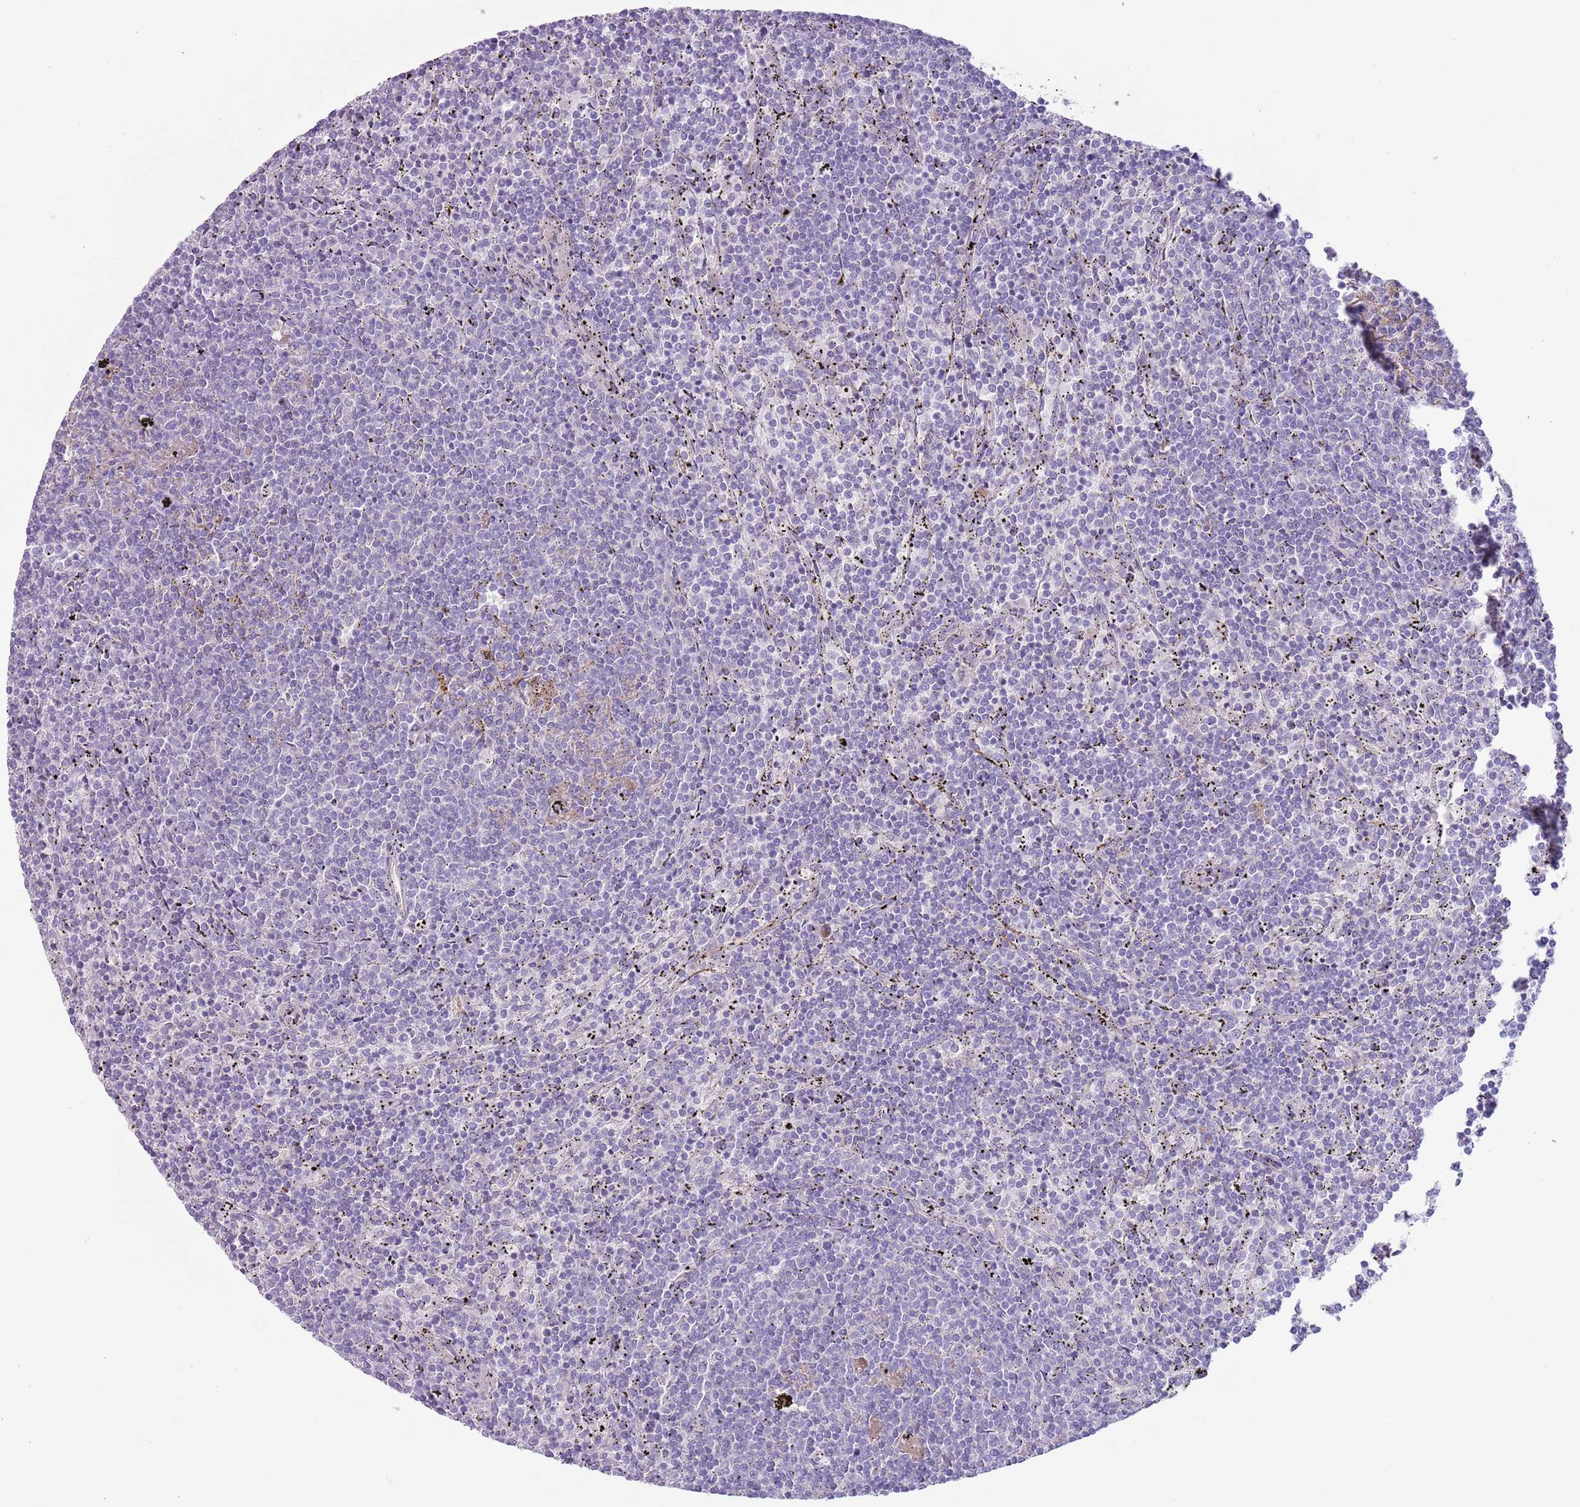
{"staining": {"intensity": "negative", "quantity": "none", "location": "none"}, "tissue": "lymphoma", "cell_type": "Tumor cells", "image_type": "cancer", "snomed": [{"axis": "morphology", "description": "Malignant lymphoma, non-Hodgkin's type, Low grade"}, {"axis": "topography", "description": "Spleen"}], "caption": "Immunohistochemistry micrograph of neoplastic tissue: lymphoma stained with DAB (3,3'-diaminobenzidine) reveals no significant protein staining in tumor cells.", "gene": "CFH", "patient": {"sex": "female", "age": 50}}